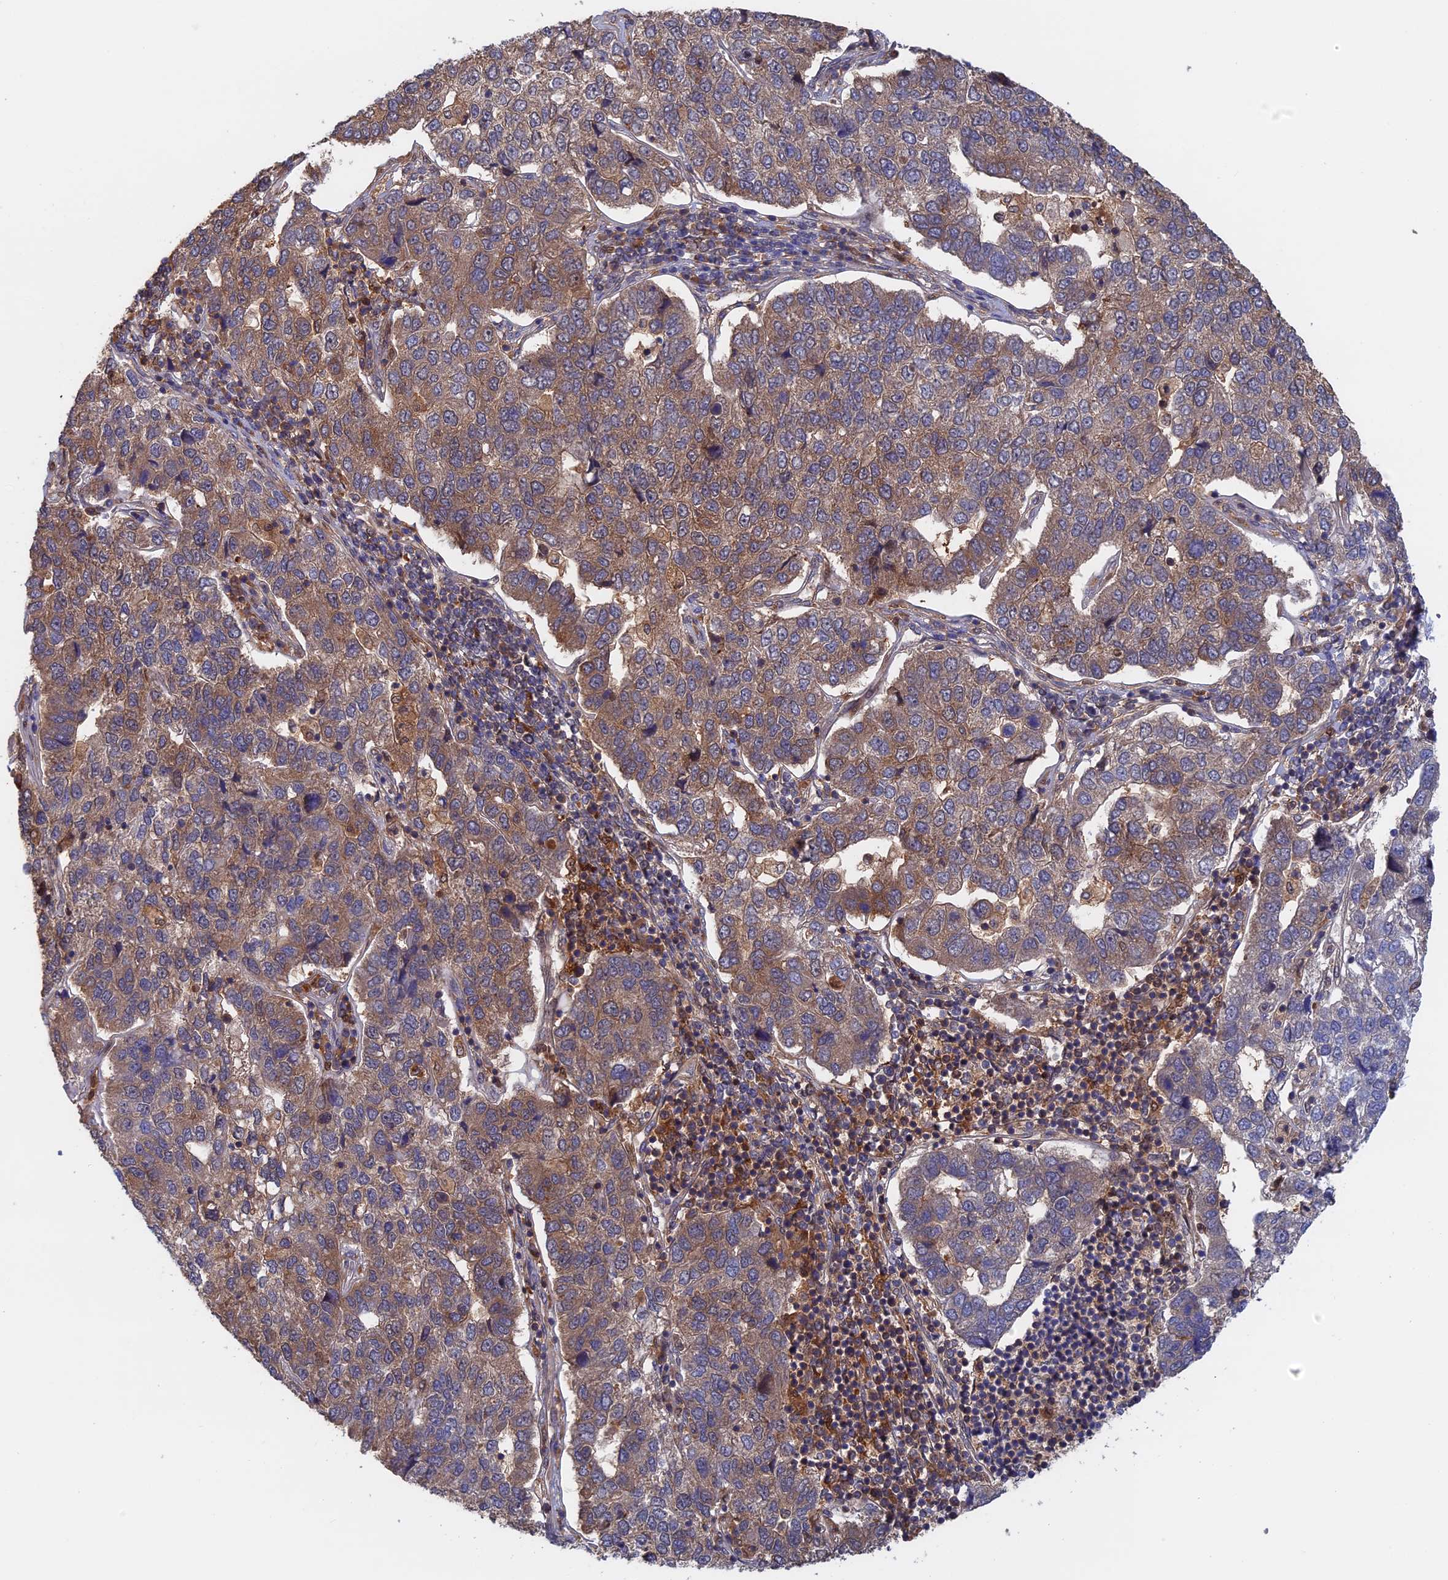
{"staining": {"intensity": "moderate", "quantity": "25%-75%", "location": "cytoplasmic/membranous"}, "tissue": "pancreatic cancer", "cell_type": "Tumor cells", "image_type": "cancer", "snomed": [{"axis": "morphology", "description": "Adenocarcinoma, NOS"}, {"axis": "topography", "description": "Pancreas"}], "caption": "Pancreatic cancer was stained to show a protein in brown. There is medium levels of moderate cytoplasmic/membranous staining in about 25%-75% of tumor cells.", "gene": "BLVRA", "patient": {"sex": "female", "age": 61}}